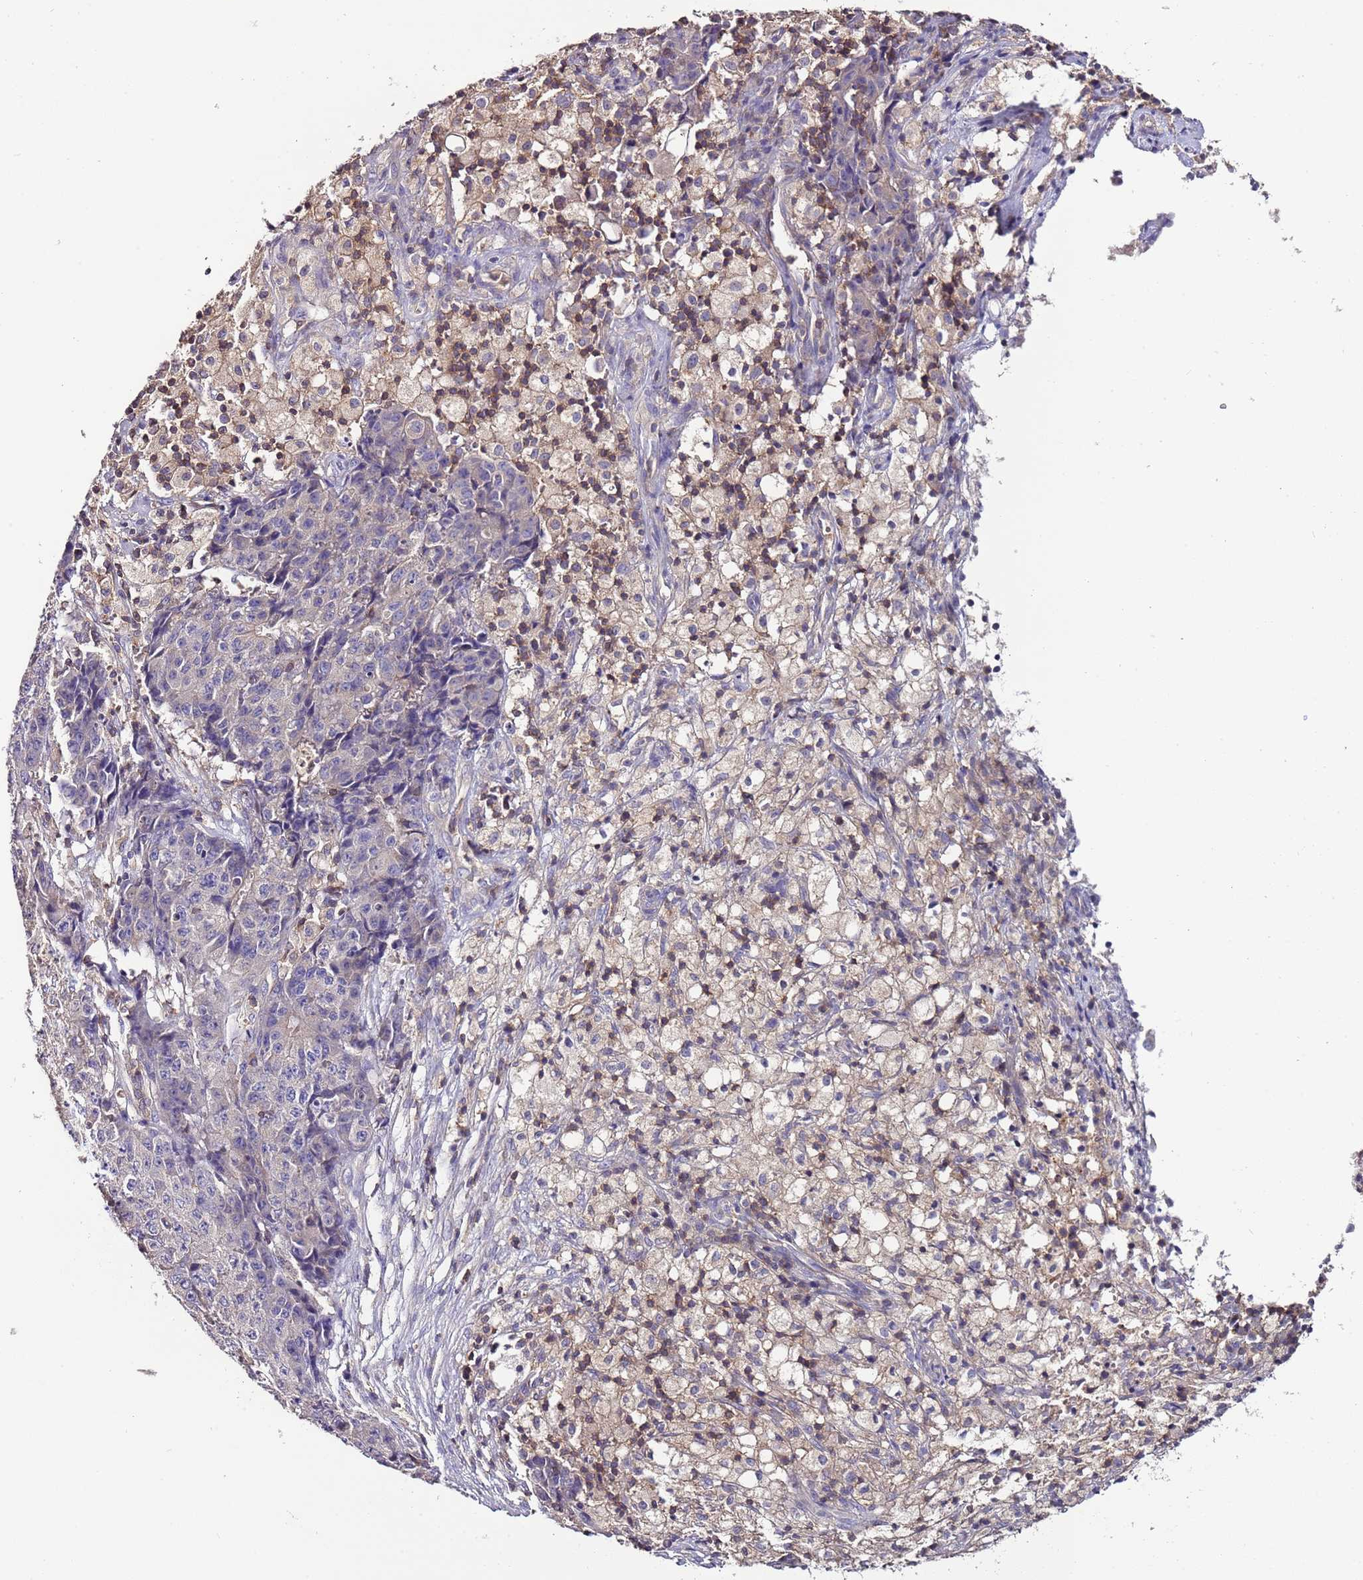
{"staining": {"intensity": "negative", "quantity": "none", "location": "none"}, "tissue": "ovarian cancer", "cell_type": "Tumor cells", "image_type": "cancer", "snomed": [{"axis": "morphology", "description": "Carcinoma, endometroid"}, {"axis": "topography", "description": "Ovary"}], "caption": "Immunohistochemical staining of human endometroid carcinoma (ovarian) displays no significant expression in tumor cells.", "gene": "IGIP", "patient": {"sex": "female", "age": 42}}